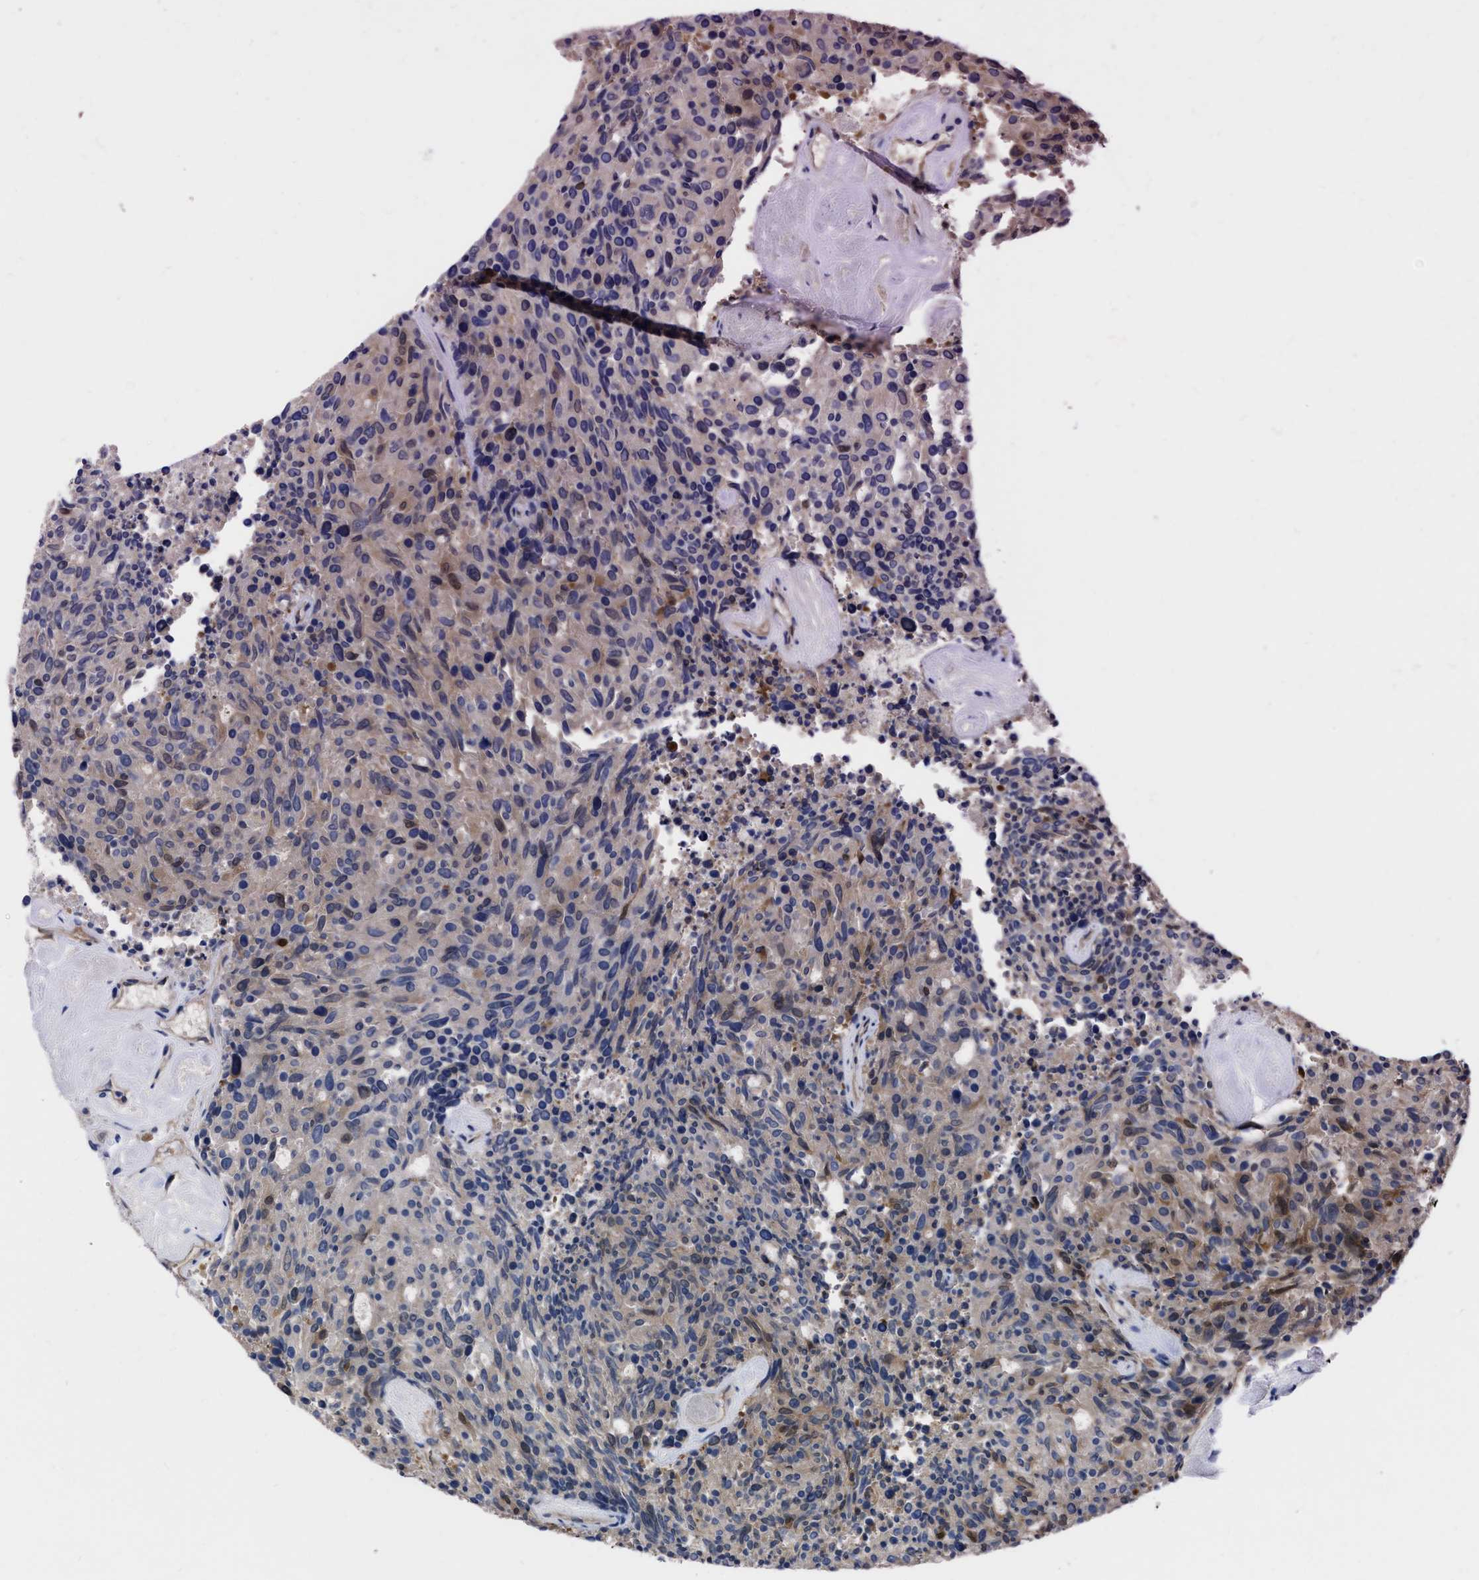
{"staining": {"intensity": "weak", "quantity": "<25%", "location": "cytoplasmic/membranous"}, "tissue": "carcinoid", "cell_type": "Tumor cells", "image_type": "cancer", "snomed": [{"axis": "morphology", "description": "Carcinoid, malignant, NOS"}, {"axis": "topography", "description": "Pancreas"}], "caption": "IHC of human carcinoid demonstrates no positivity in tumor cells. The staining was performed using DAB to visualize the protein expression in brown, while the nuclei were stained in blue with hematoxylin (Magnification: 20x).", "gene": "TRIOBP", "patient": {"sex": "female", "age": 54}}